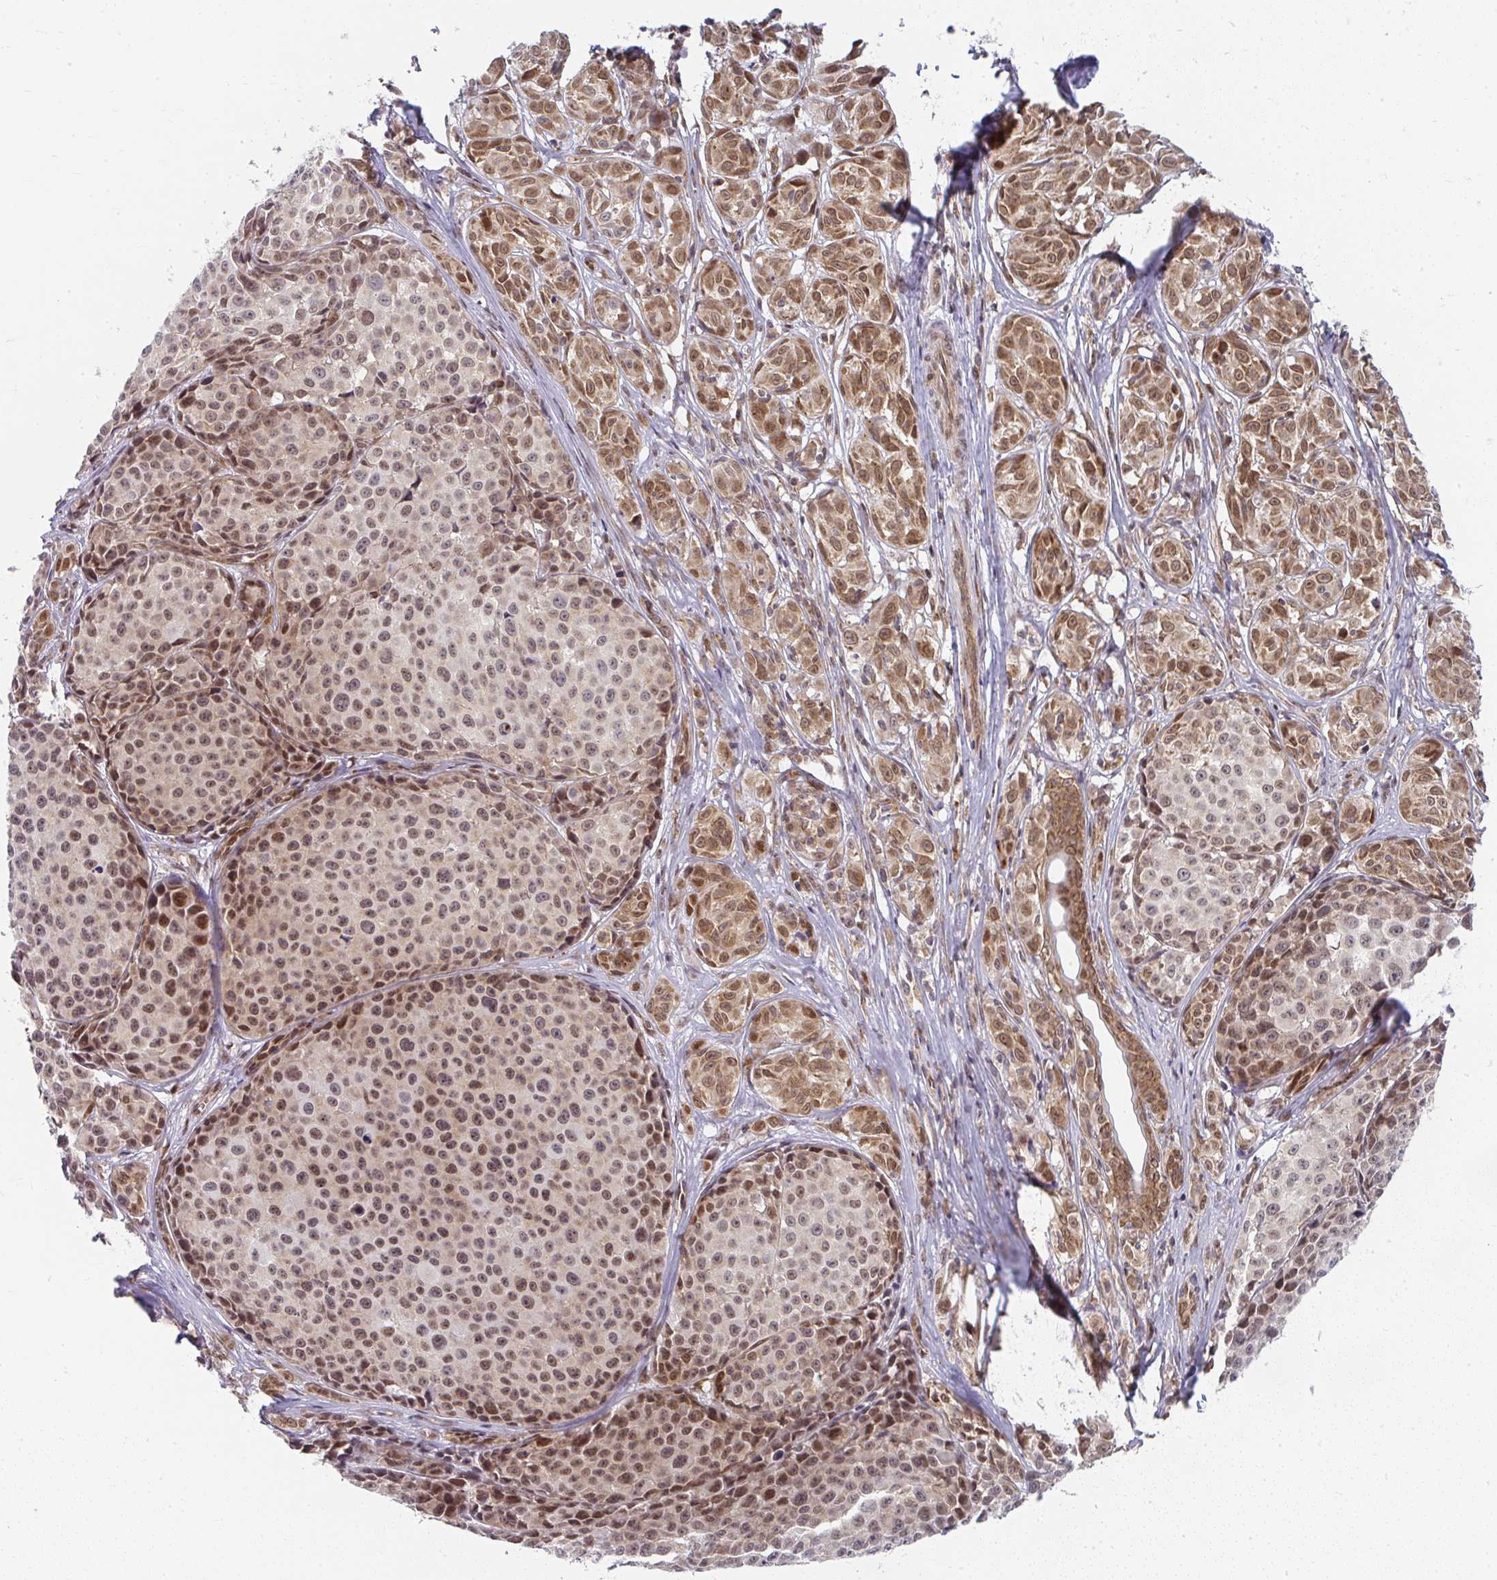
{"staining": {"intensity": "moderate", "quantity": ">75%", "location": "cytoplasmic/membranous,nuclear"}, "tissue": "melanoma", "cell_type": "Tumor cells", "image_type": "cancer", "snomed": [{"axis": "morphology", "description": "Malignant melanoma, NOS"}, {"axis": "topography", "description": "Skin"}], "caption": "A brown stain shows moderate cytoplasmic/membranous and nuclear staining of a protein in melanoma tumor cells.", "gene": "SYNCRIP", "patient": {"sex": "female", "age": 35}}